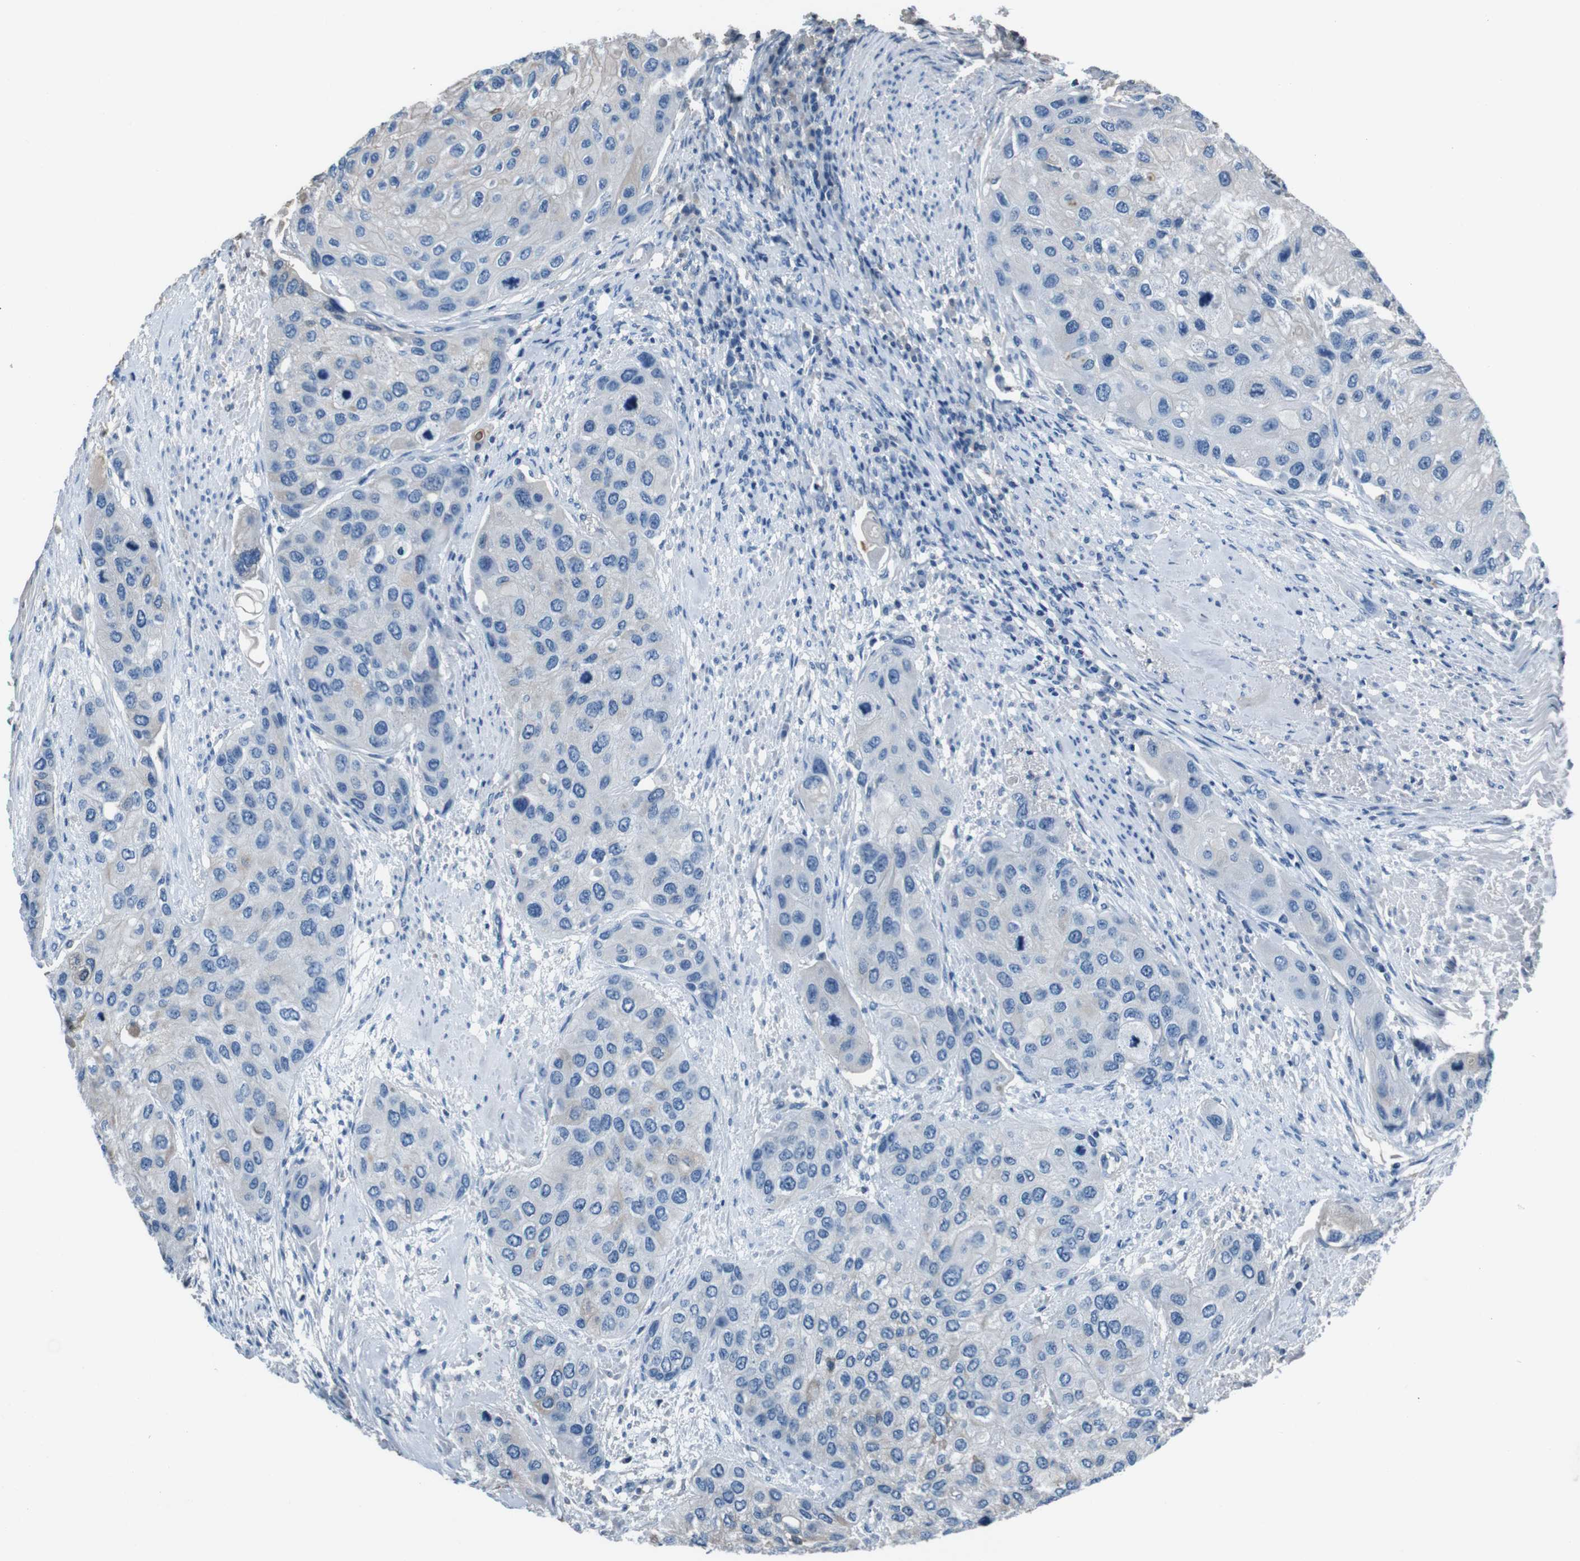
{"staining": {"intensity": "negative", "quantity": "none", "location": "none"}, "tissue": "urothelial cancer", "cell_type": "Tumor cells", "image_type": "cancer", "snomed": [{"axis": "morphology", "description": "Urothelial carcinoma, High grade"}, {"axis": "topography", "description": "Urinary bladder"}], "caption": "Immunohistochemistry (IHC) of human urothelial cancer exhibits no positivity in tumor cells.", "gene": "LEP", "patient": {"sex": "female", "age": 56}}